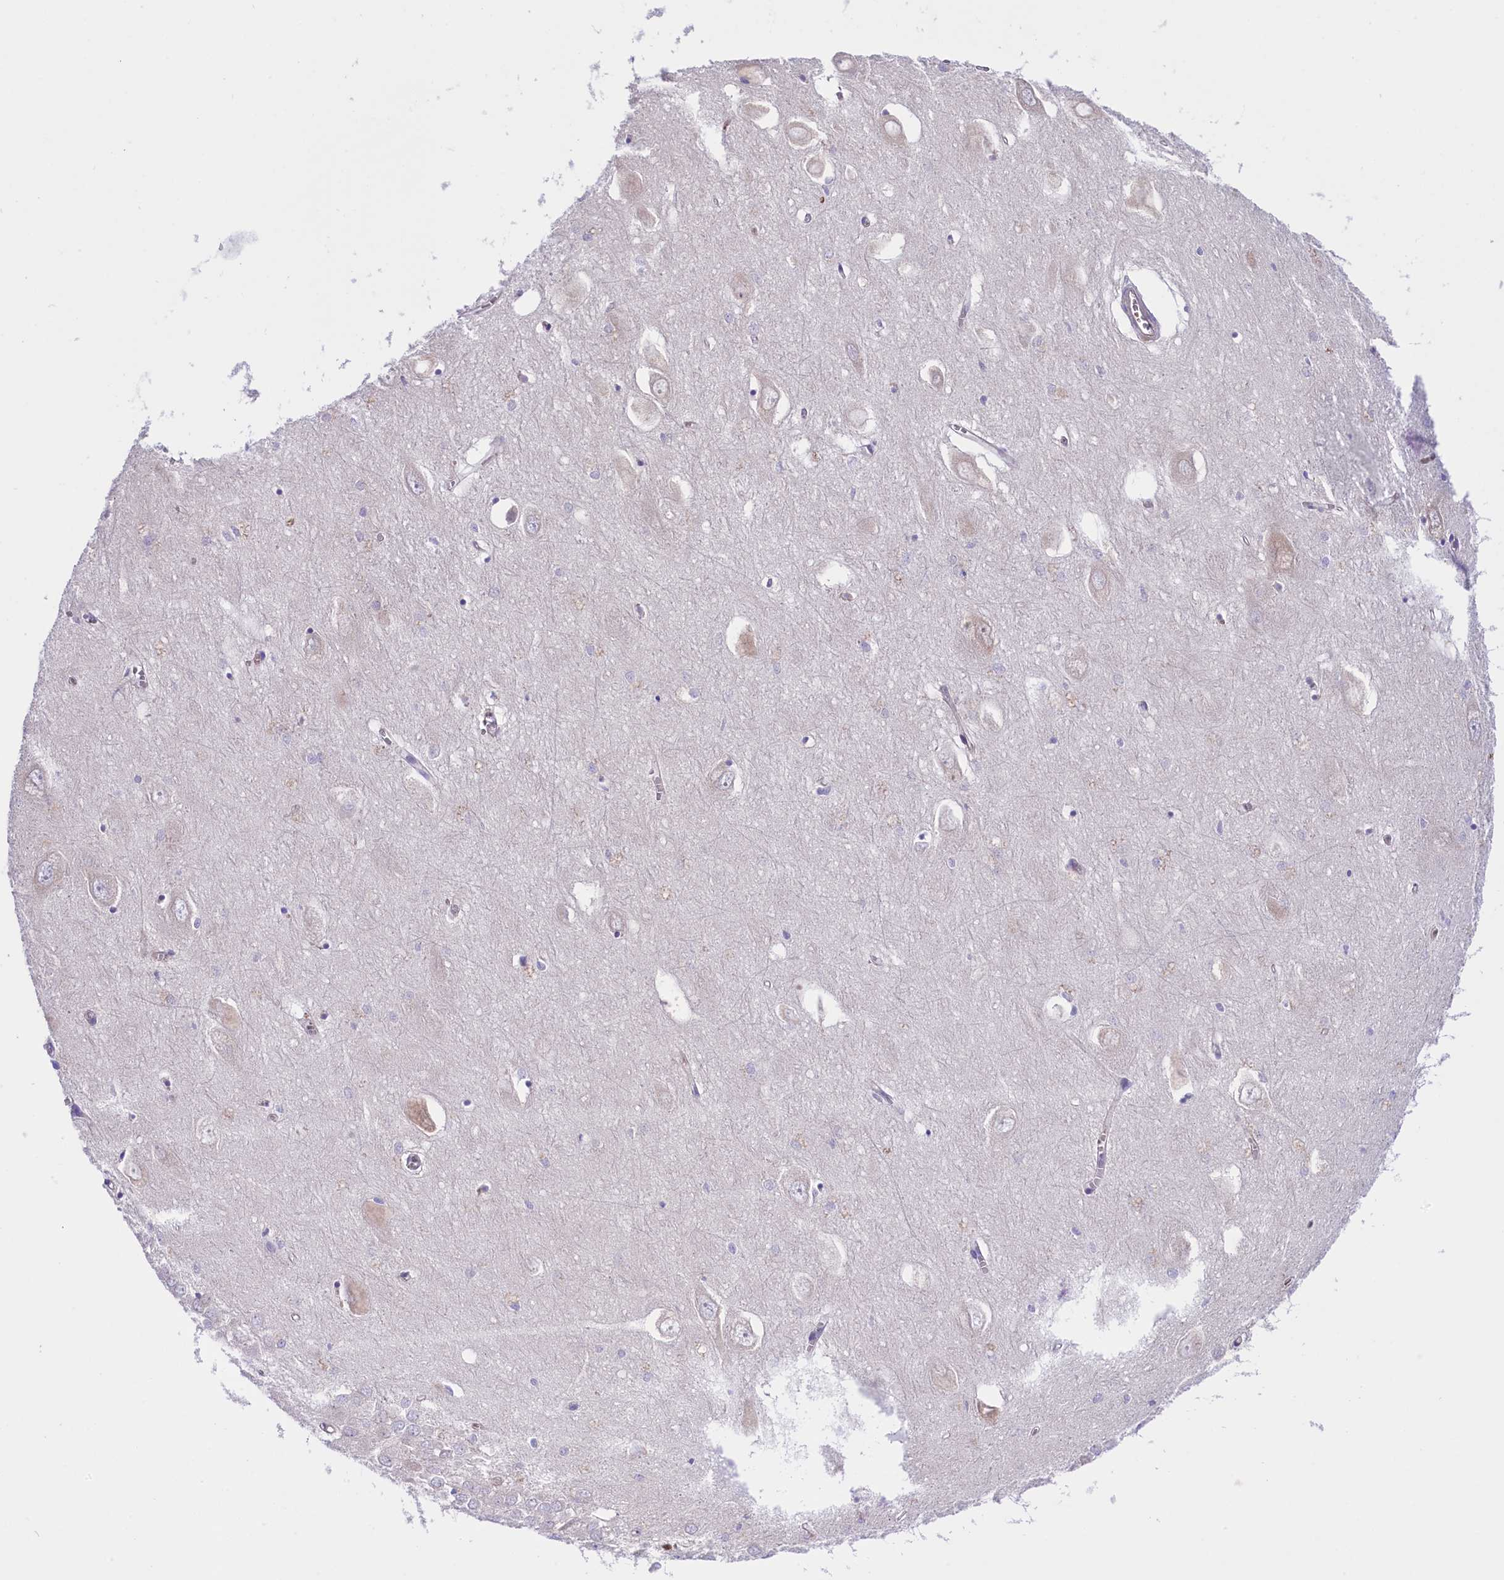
{"staining": {"intensity": "negative", "quantity": "none", "location": "none"}, "tissue": "hippocampus", "cell_type": "Glial cells", "image_type": "normal", "snomed": [{"axis": "morphology", "description": "Normal tissue, NOS"}, {"axis": "topography", "description": "Hippocampus"}], "caption": "Immunohistochemistry (IHC) photomicrograph of normal human hippocampus stained for a protein (brown), which exhibits no positivity in glial cells. (DAB immunohistochemistry (IHC) visualized using brightfield microscopy, high magnification).", "gene": "CCDC32", "patient": {"sex": "female", "age": 64}}